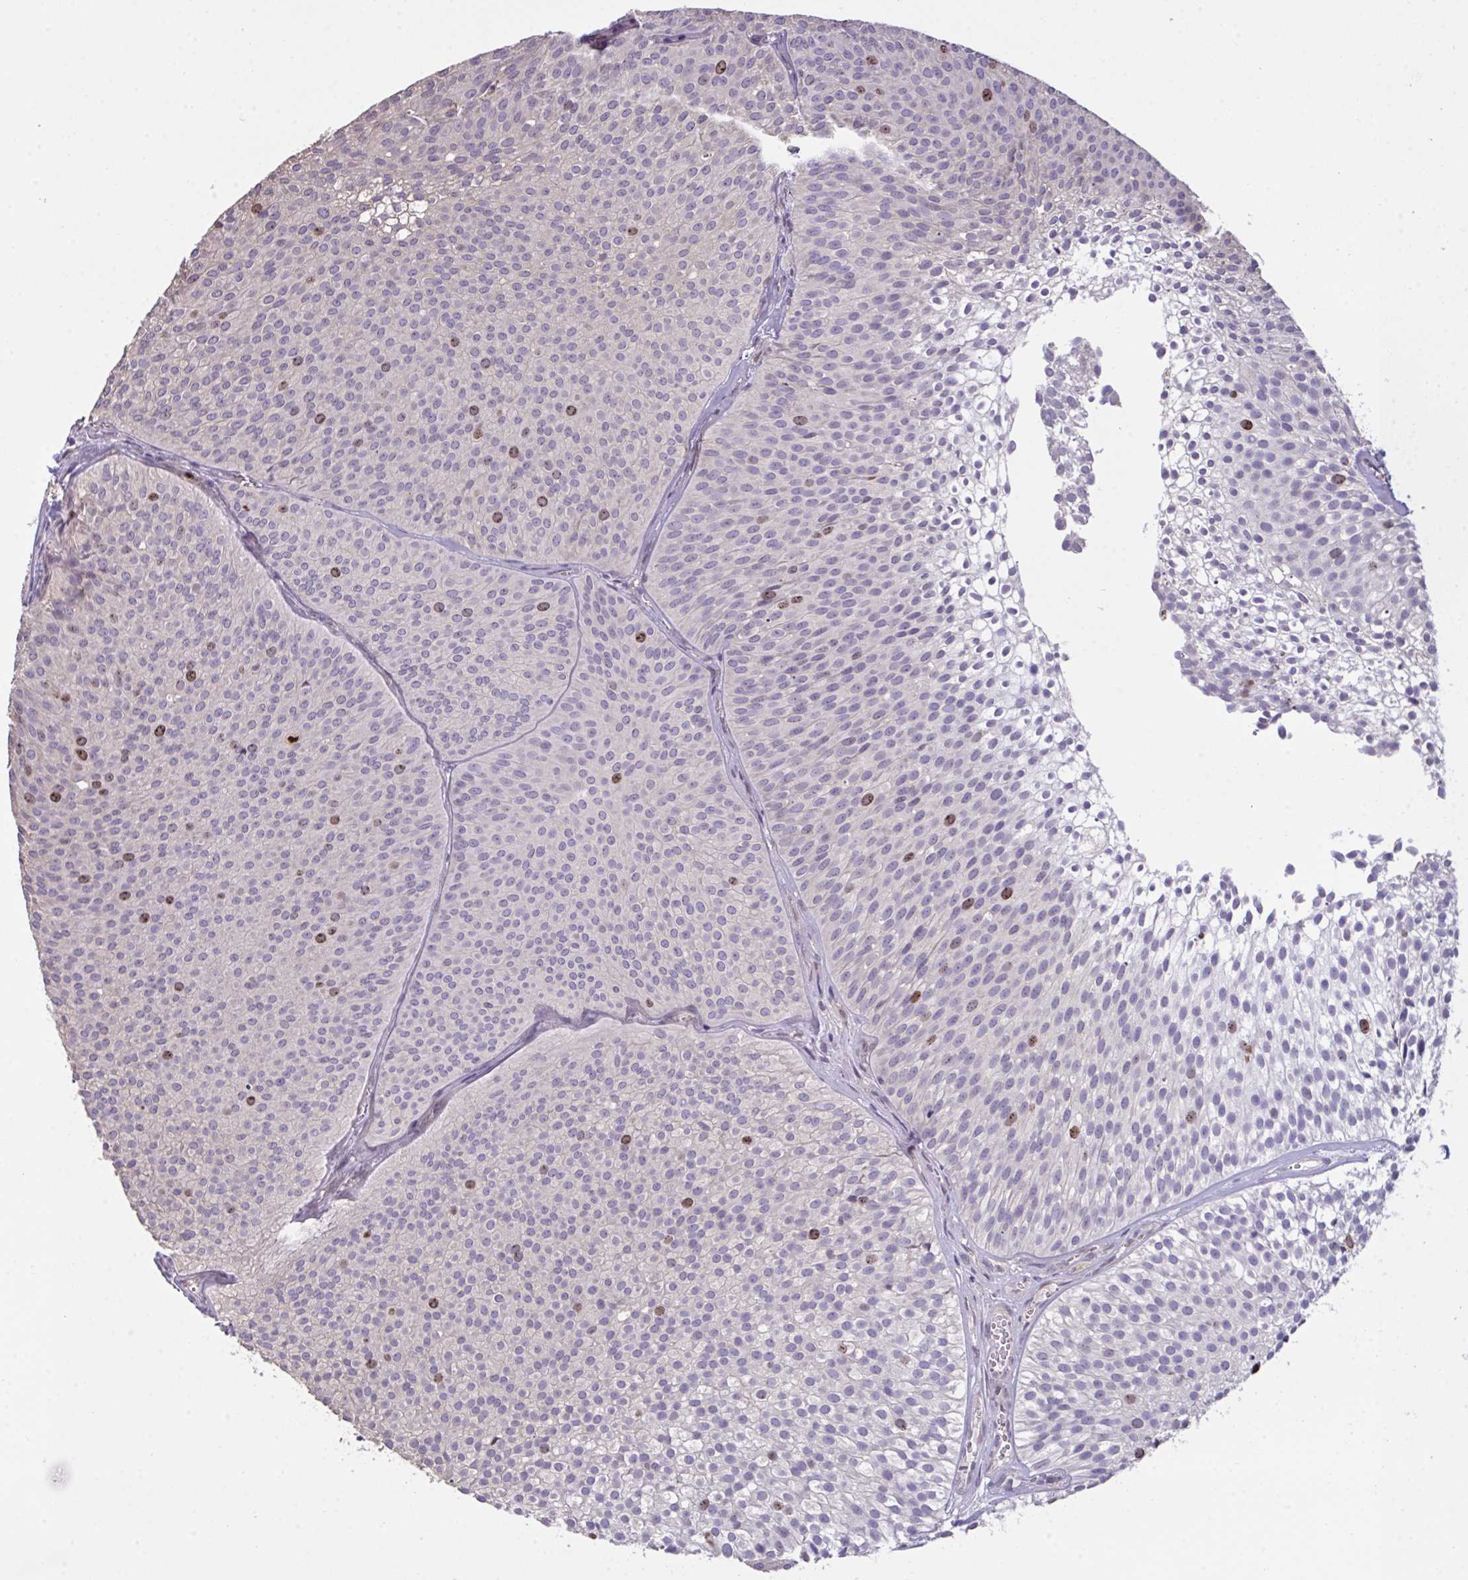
{"staining": {"intensity": "moderate", "quantity": "<25%", "location": "nuclear"}, "tissue": "urothelial cancer", "cell_type": "Tumor cells", "image_type": "cancer", "snomed": [{"axis": "morphology", "description": "Urothelial carcinoma, Low grade"}, {"axis": "topography", "description": "Urinary bladder"}], "caption": "Human low-grade urothelial carcinoma stained with a protein marker reveals moderate staining in tumor cells.", "gene": "SETD7", "patient": {"sex": "male", "age": 91}}